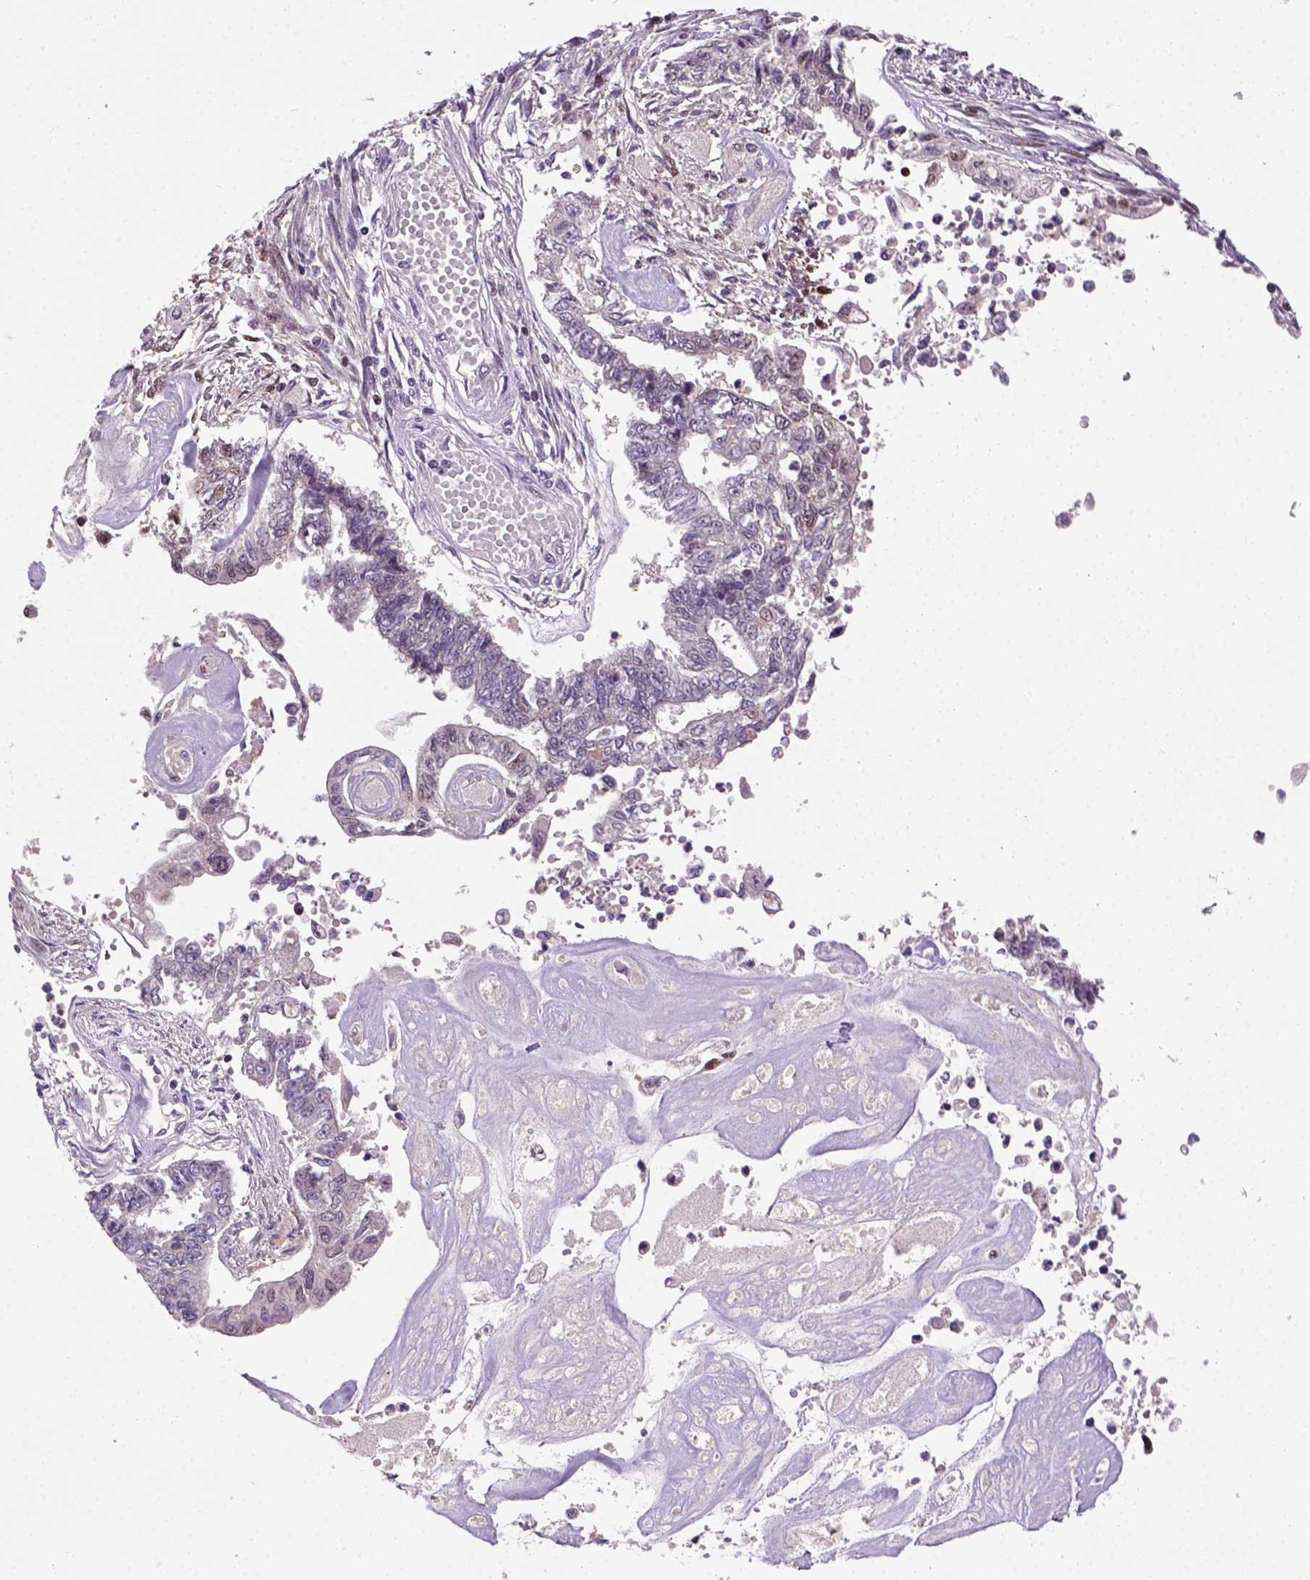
{"staining": {"intensity": "weak", "quantity": "<25%", "location": "nuclear"}, "tissue": "endometrial cancer", "cell_type": "Tumor cells", "image_type": "cancer", "snomed": [{"axis": "morphology", "description": "Adenocarcinoma, NOS"}, {"axis": "topography", "description": "Uterus"}], "caption": "Tumor cells are negative for brown protein staining in endometrial cancer (adenocarcinoma).", "gene": "MGMT", "patient": {"sex": "female", "age": 59}}